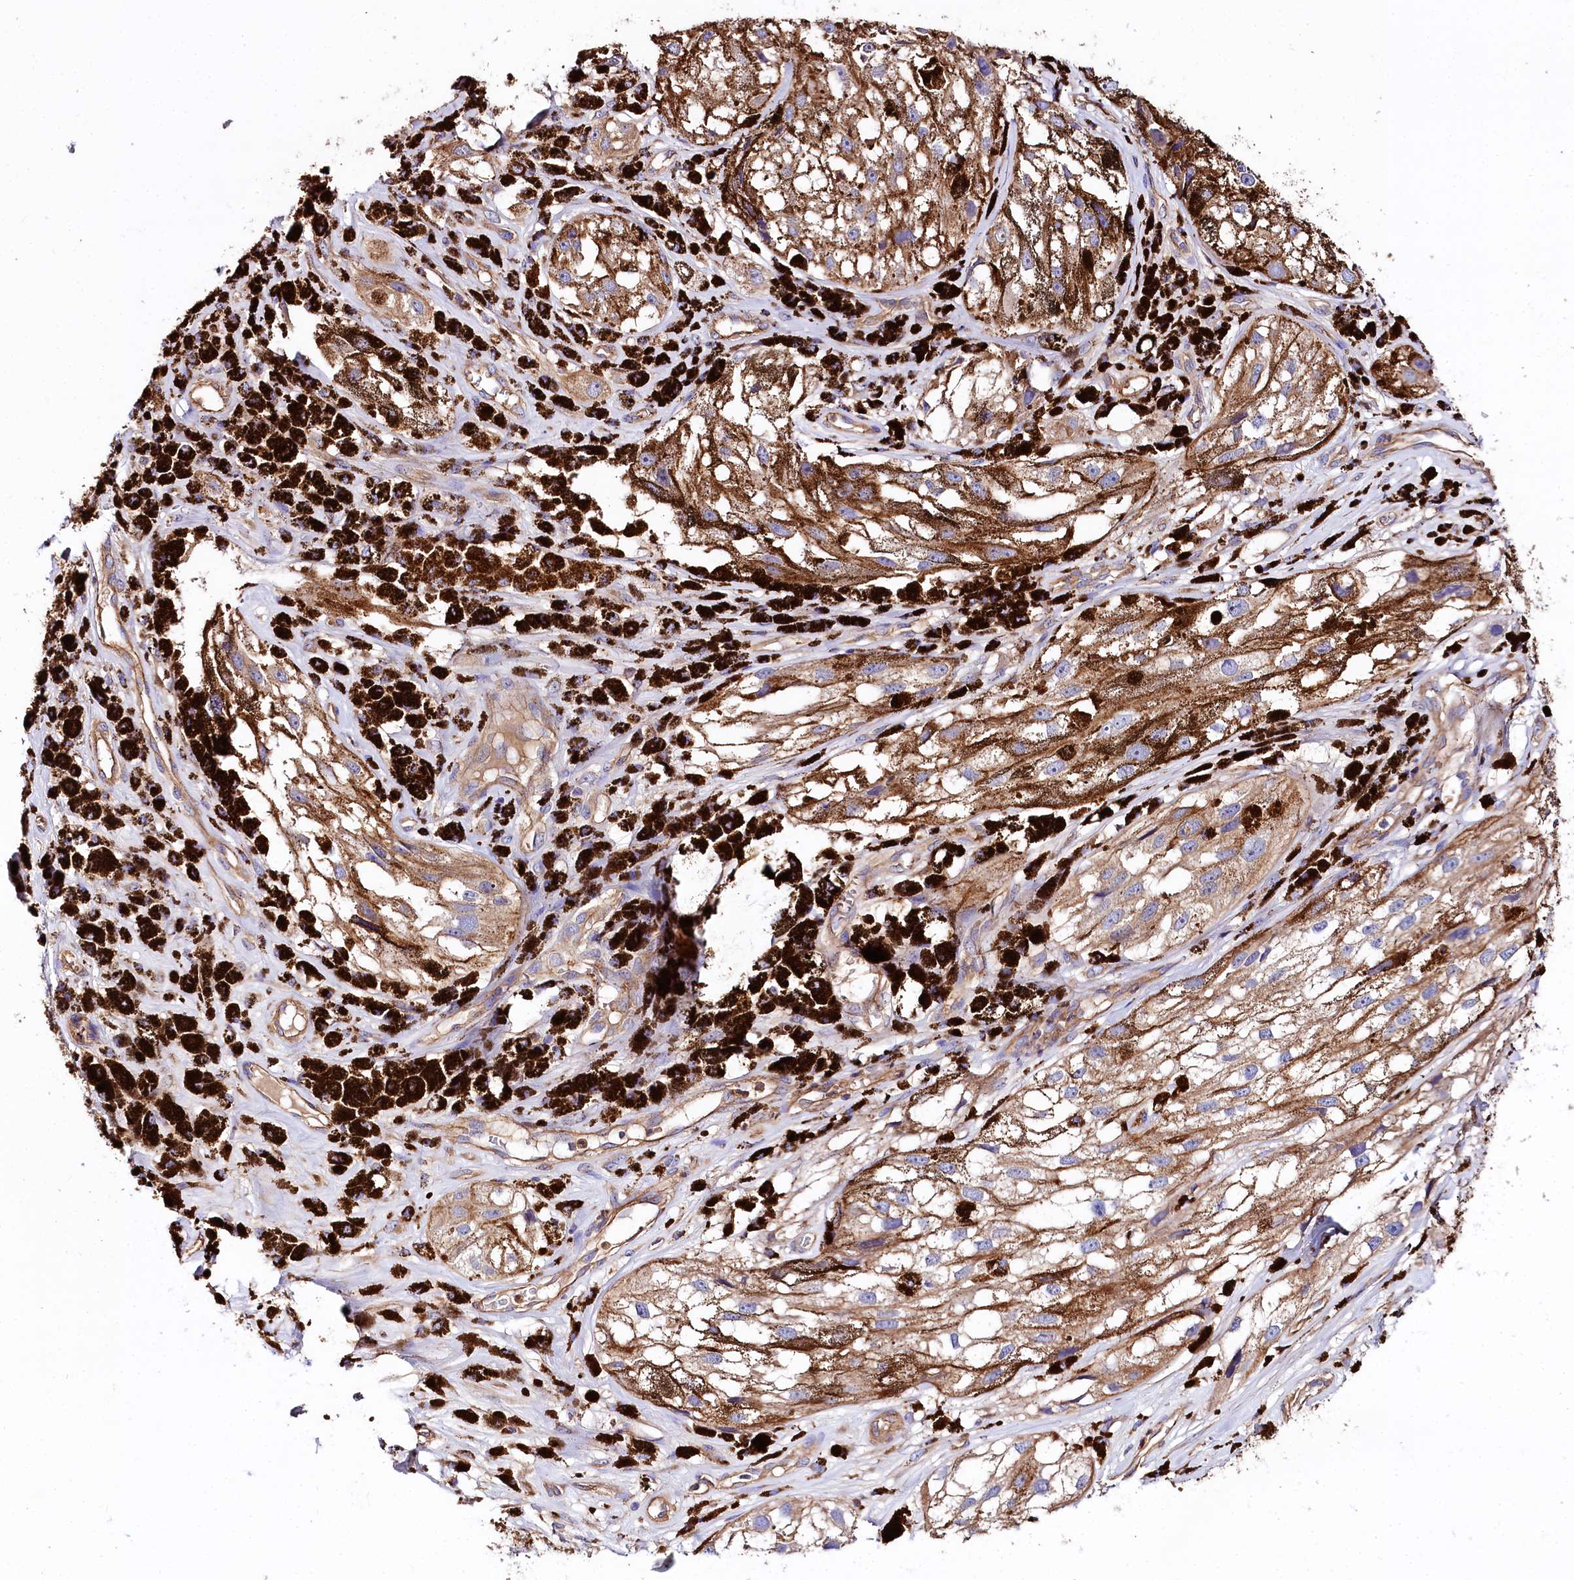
{"staining": {"intensity": "moderate", "quantity": ">75%", "location": "cytoplasmic/membranous"}, "tissue": "melanoma", "cell_type": "Tumor cells", "image_type": "cancer", "snomed": [{"axis": "morphology", "description": "Malignant melanoma, NOS"}, {"axis": "topography", "description": "Skin"}], "caption": "A photomicrograph of malignant melanoma stained for a protein exhibits moderate cytoplasmic/membranous brown staining in tumor cells. Nuclei are stained in blue.", "gene": "FCHSD2", "patient": {"sex": "male", "age": 88}}